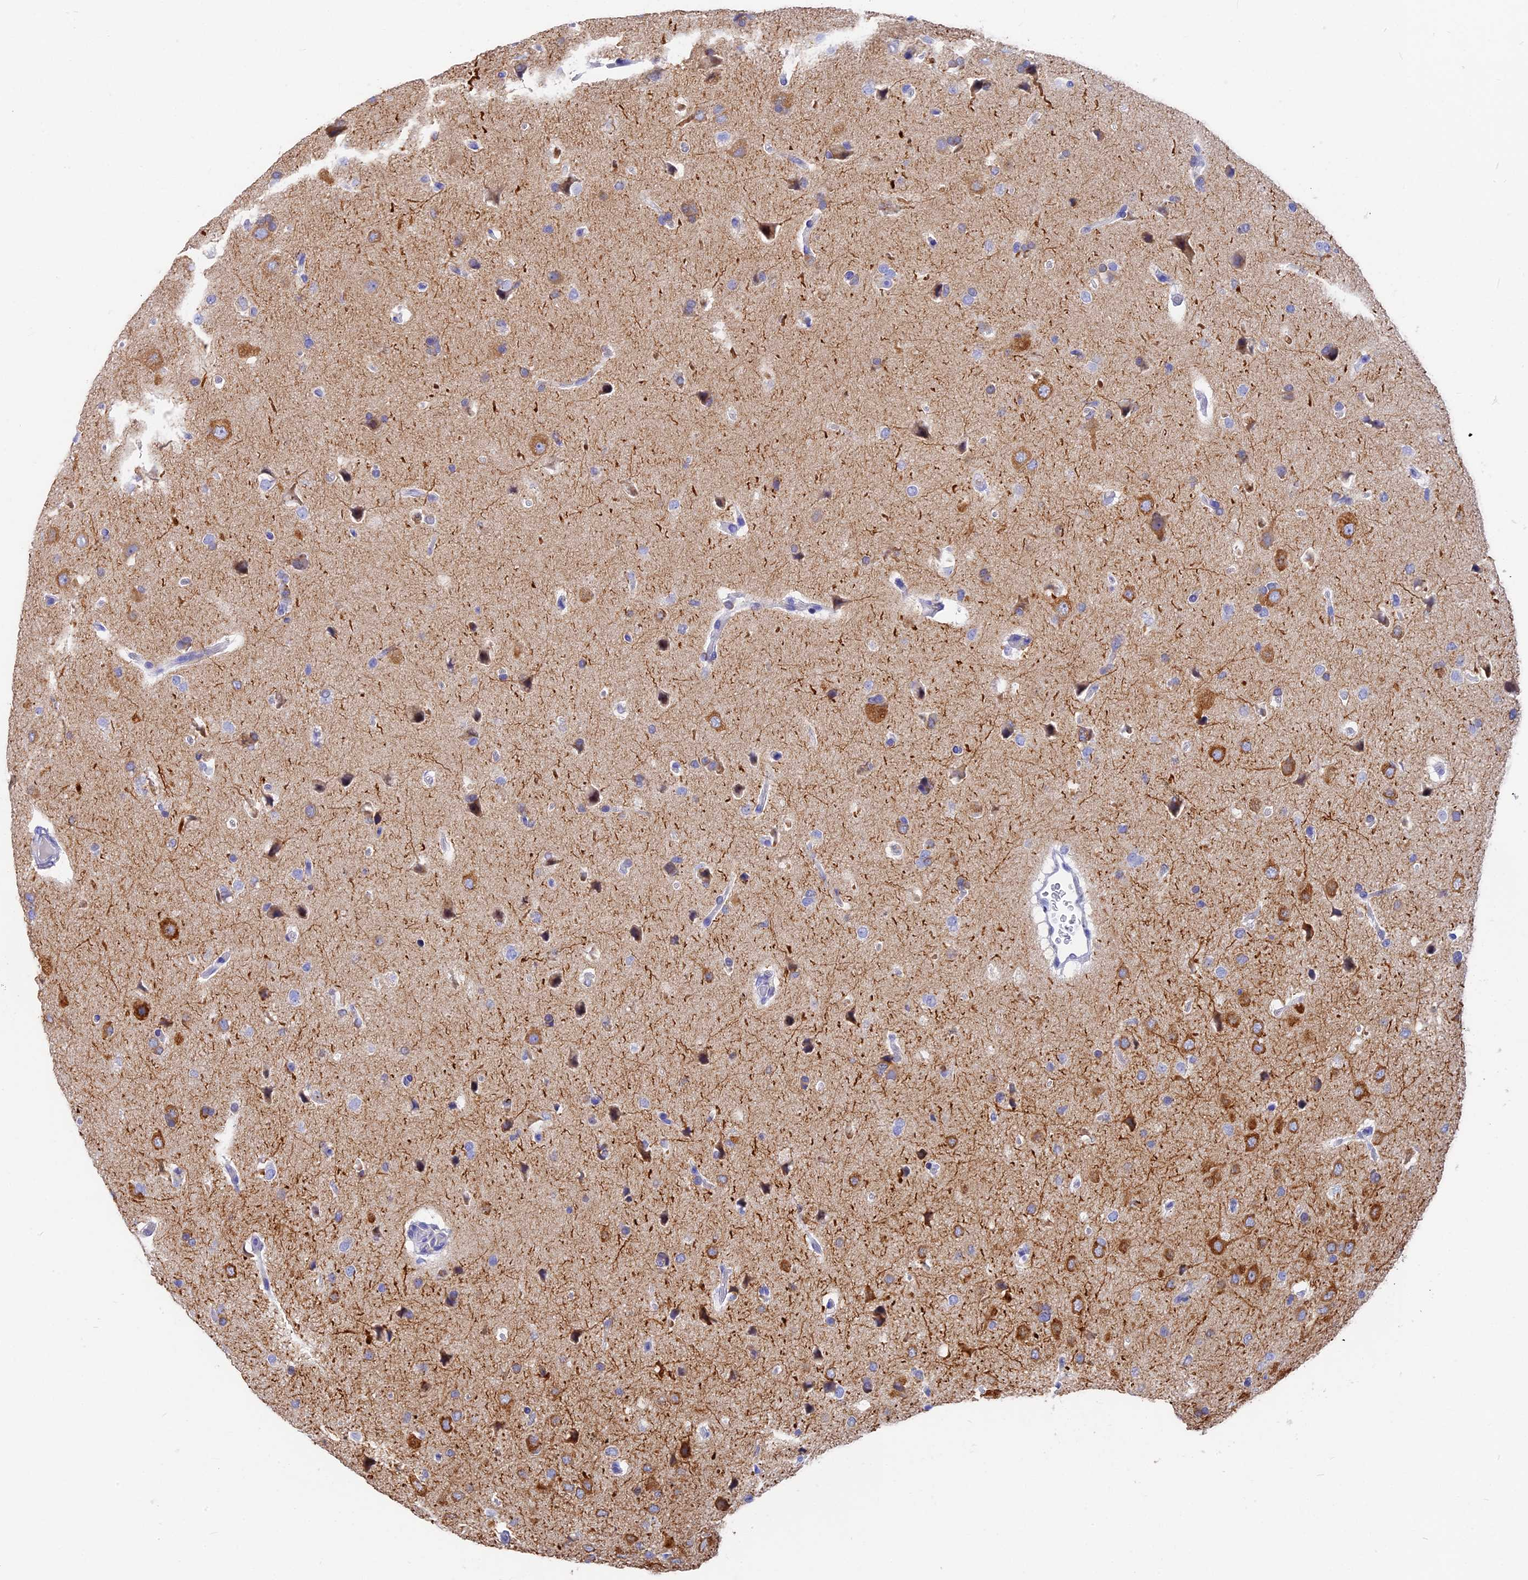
{"staining": {"intensity": "strong", "quantity": "<25%", "location": "cytoplasmic/membranous"}, "tissue": "glioma", "cell_type": "Tumor cells", "image_type": "cancer", "snomed": [{"axis": "morphology", "description": "Glioma, malignant, High grade"}, {"axis": "topography", "description": "Brain"}], "caption": "A photomicrograph of human high-grade glioma (malignant) stained for a protein shows strong cytoplasmic/membranous brown staining in tumor cells. (Stains: DAB (3,3'-diaminobenzidine) in brown, nuclei in blue, Microscopy: brightfield microscopy at high magnification).", "gene": "VPS33B", "patient": {"sex": "male", "age": 72}}